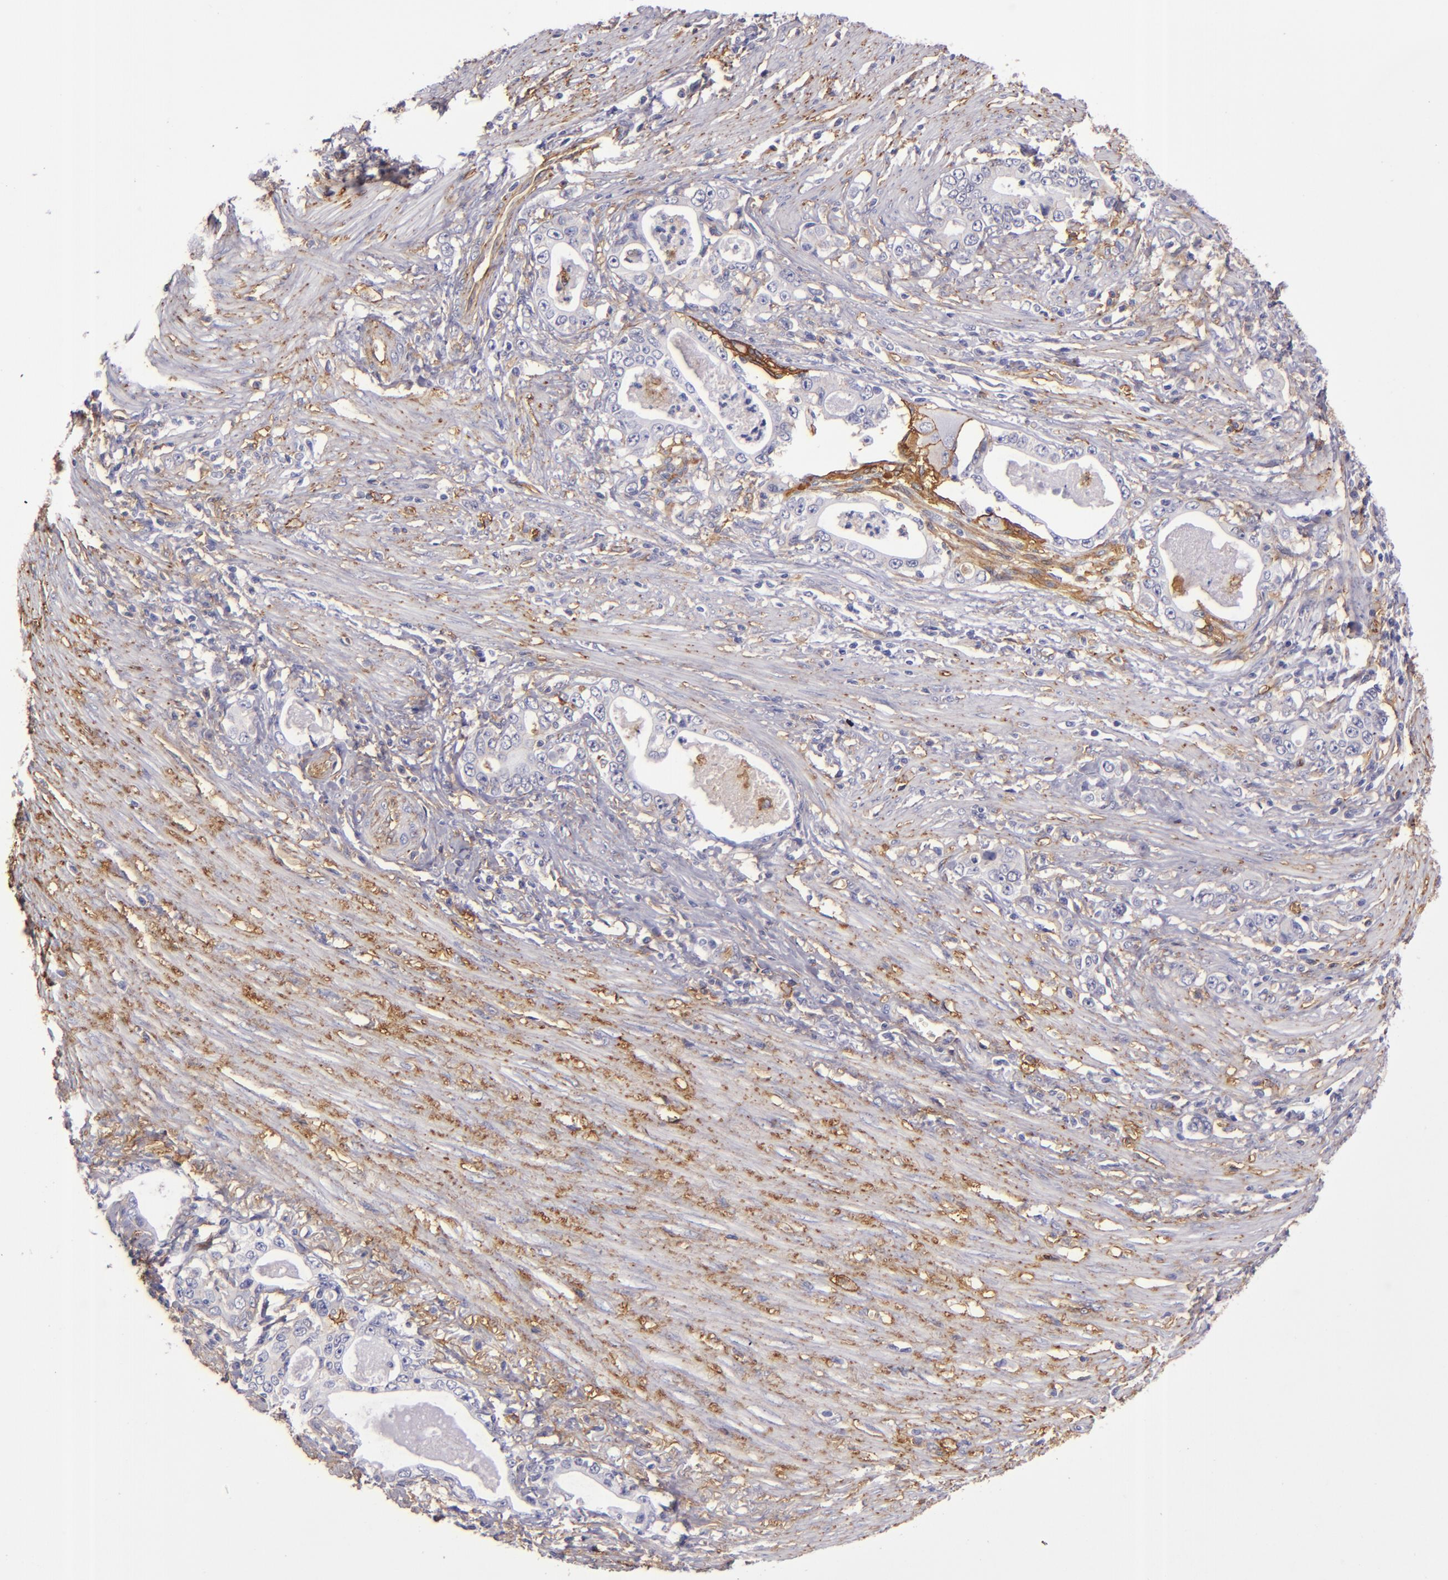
{"staining": {"intensity": "weak", "quantity": "25%-75%", "location": "cytoplasmic/membranous"}, "tissue": "stomach cancer", "cell_type": "Tumor cells", "image_type": "cancer", "snomed": [{"axis": "morphology", "description": "Adenocarcinoma, NOS"}, {"axis": "topography", "description": "Stomach, lower"}], "caption": "Protein expression by IHC displays weak cytoplasmic/membranous expression in about 25%-75% of tumor cells in adenocarcinoma (stomach). (DAB IHC with brightfield microscopy, high magnification).", "gene": "CD9", "patient": {"sex": "female", "age": 72}}